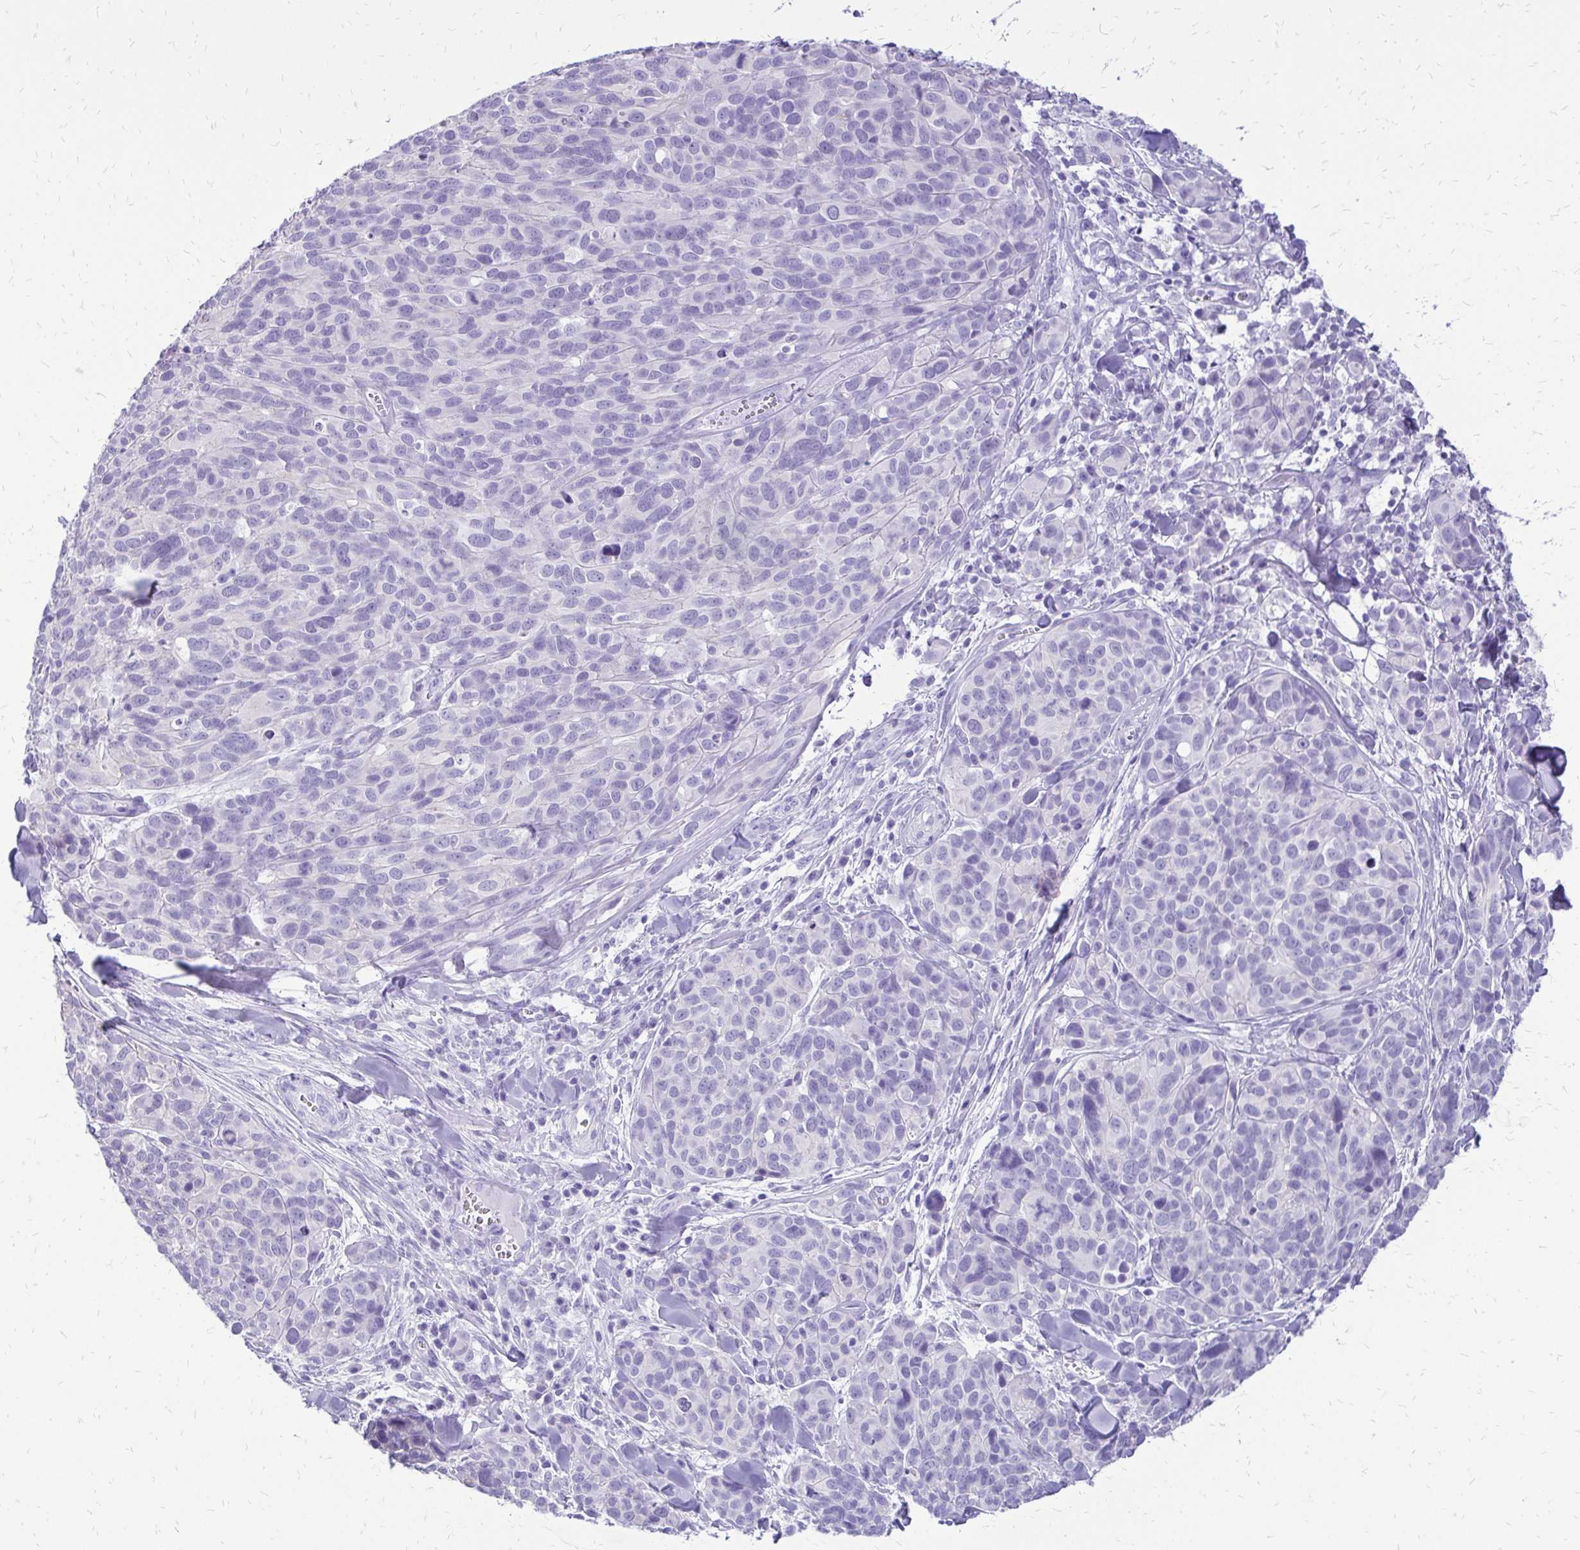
{"staining": {"intensity": "negative", "quantity": "none", "location": "none"}, "tissue": "melanoma", "cell_type": "Tumor cells", "image_type": "cancer", "snomed": [{"axis": "morphology", "description": "Malignant melanoma, NOS"}, {"axis": "topography", "description": "Skin"}], "caption": "There is no significant positivity in tumor cells of malignant melanoma.", "gene": "SLC32A1", "patient": {"sex": "male", "age": 51}}